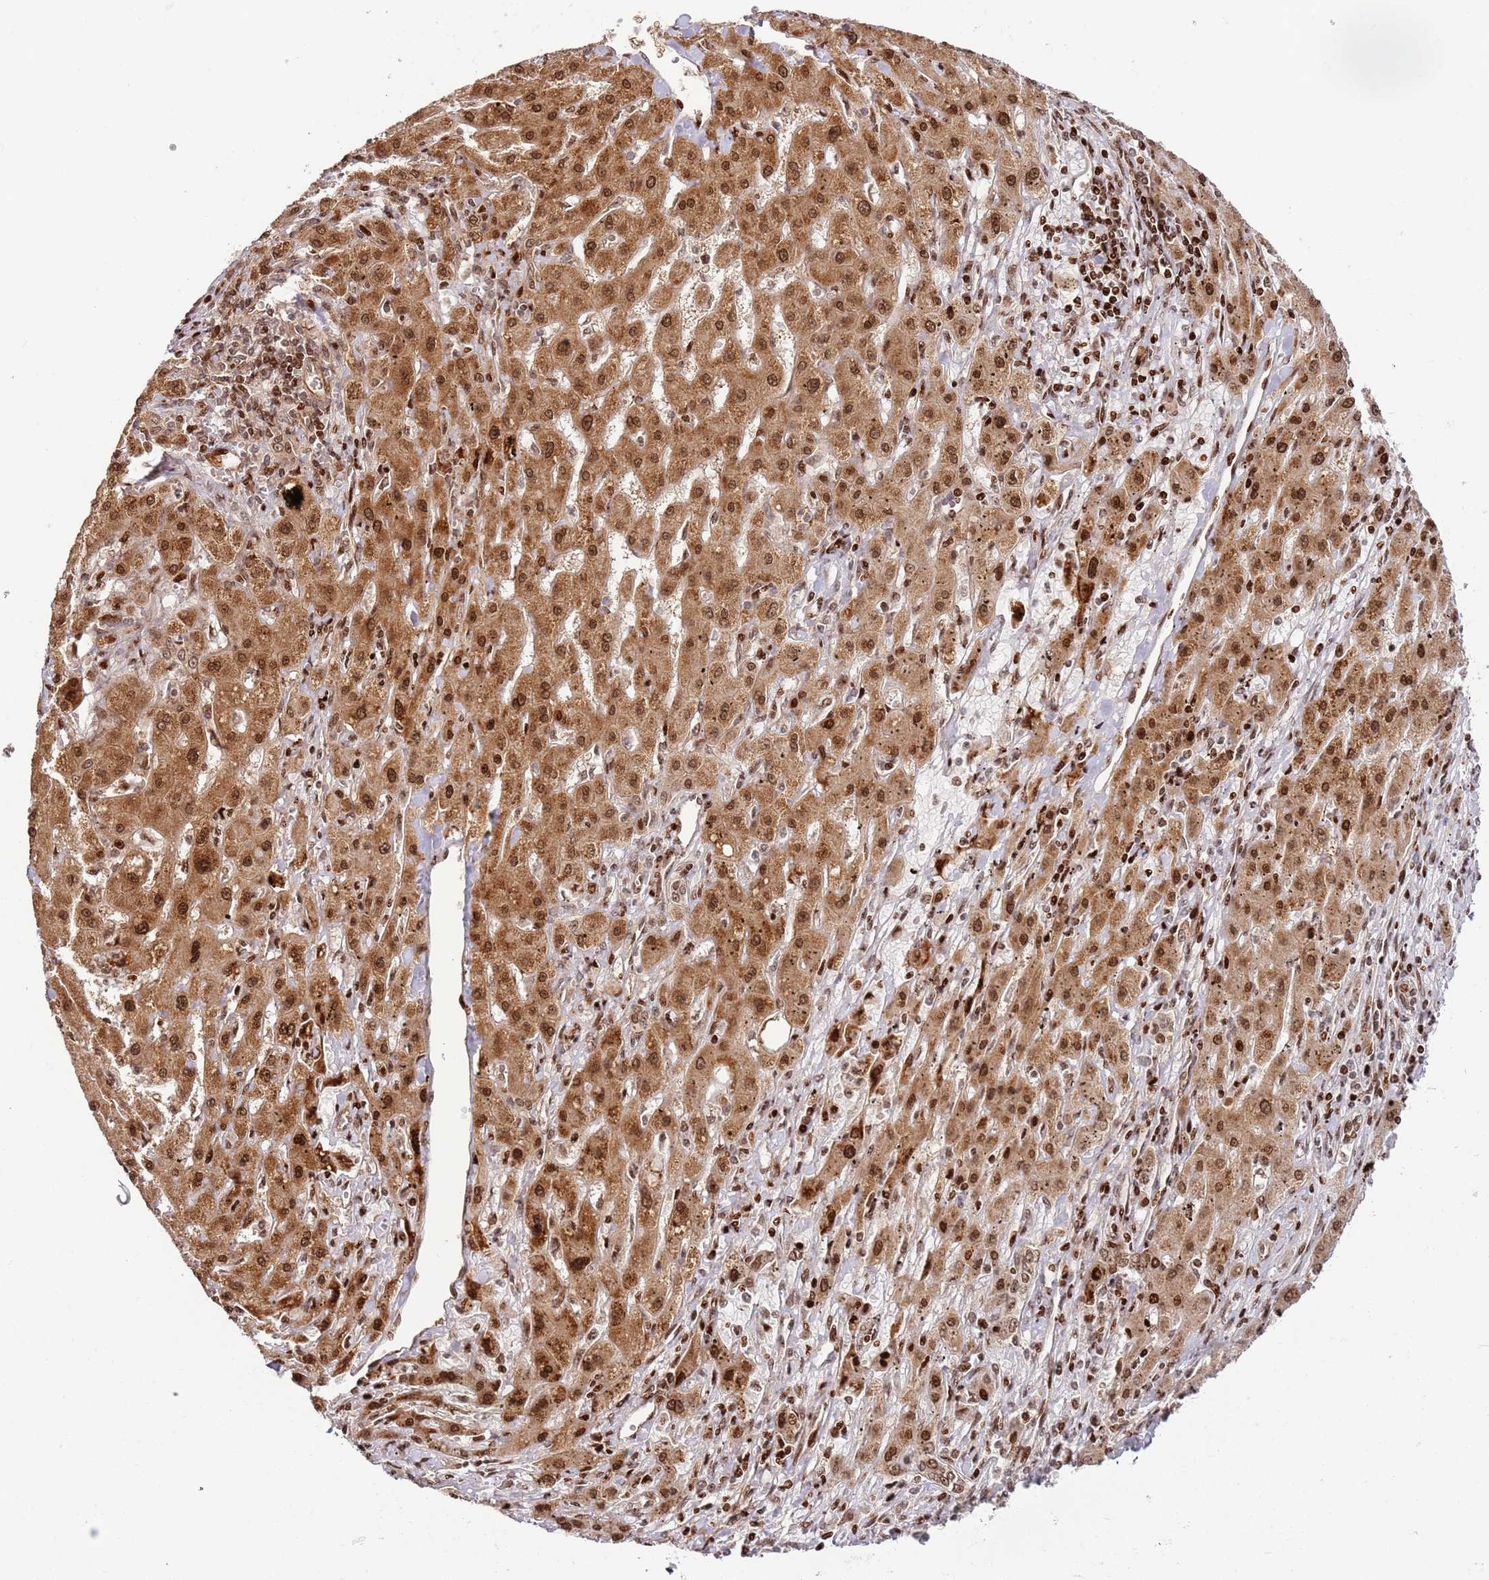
{"staining": {"intensity": "strong", "quantity": ">75%", "location": "cytoplasmic/membranous,nuclear"}, "tissue": "liver cancer", "cell_type": "Tumor cells", "image_type": "cancer", "snomed": [{"axis": "morphology", "description": "Carcinoma, Hepatocellular, NOS"}, {"axis": "topography", "description": "Liver"}], "caption": "This image exhibits liver cancer stained with immunohistochemistry (IHC) to label a protein in brown. The cytoplasmic/membranous and nuclear of tumor cells show strong positivity for the protein. Nuclei are counter-stained blue.", "gene": "TMEM233", "patient": {"sex": "male", "age": 72}}